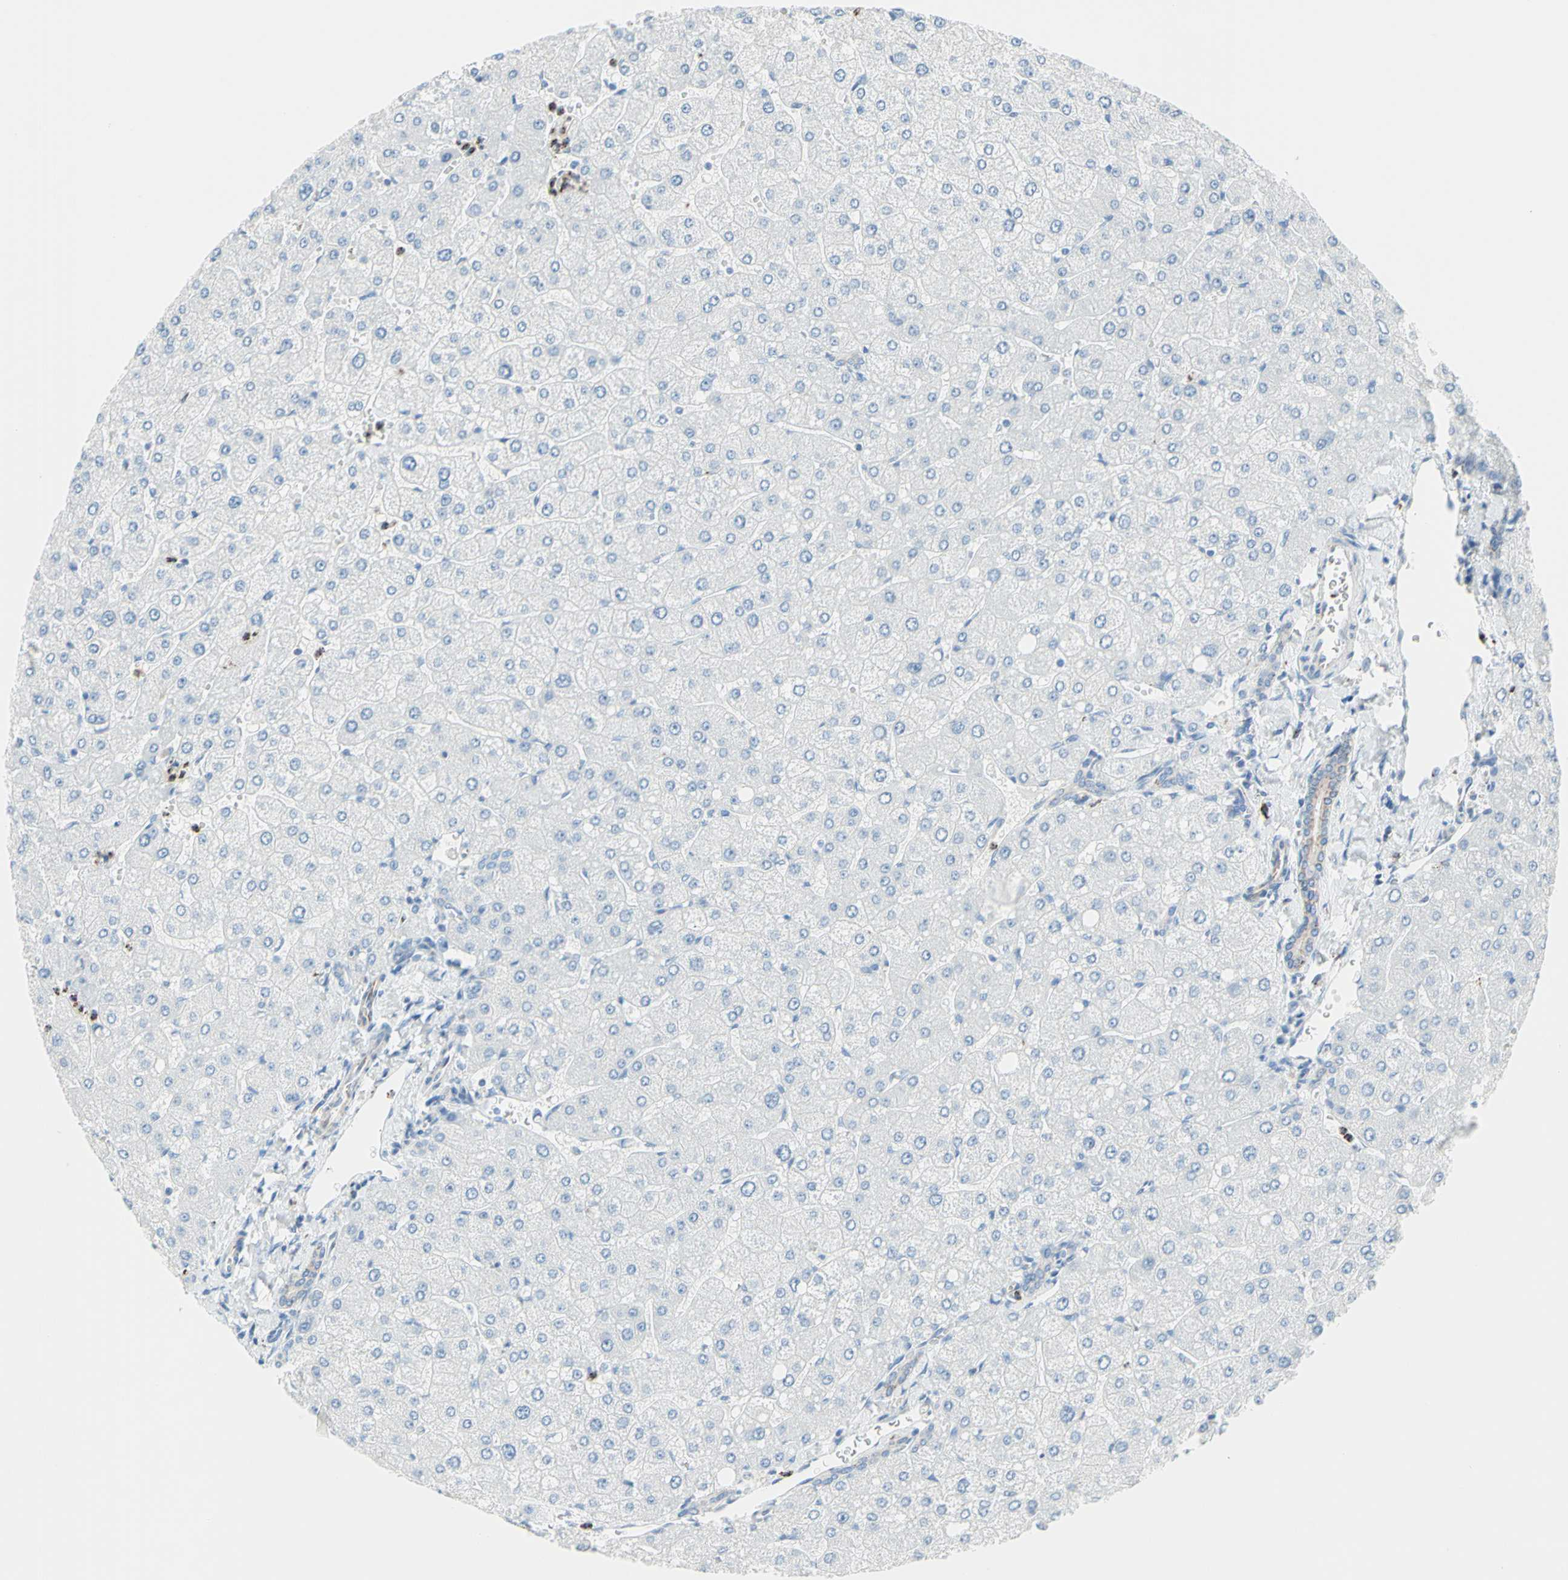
{"staining": {"intensity": "weak", "quantity": "<25%", "location": "cytoplasmic/membranous"}, "tissue": "liver", "cell_type": "Cholangiocytes", "image_type": "normal", "snomed": [{"axis": "morphology", "description": "Normal tissue, NOS"}, {"axis": "topography", "description": "Liver"}], "caption": "Immunohistochemical staining of unremarkable liver displays no significant positivity in cholangiocytes.", "gene": "CYSLTR1", "patient": {"sex": "male", "age": 55}}